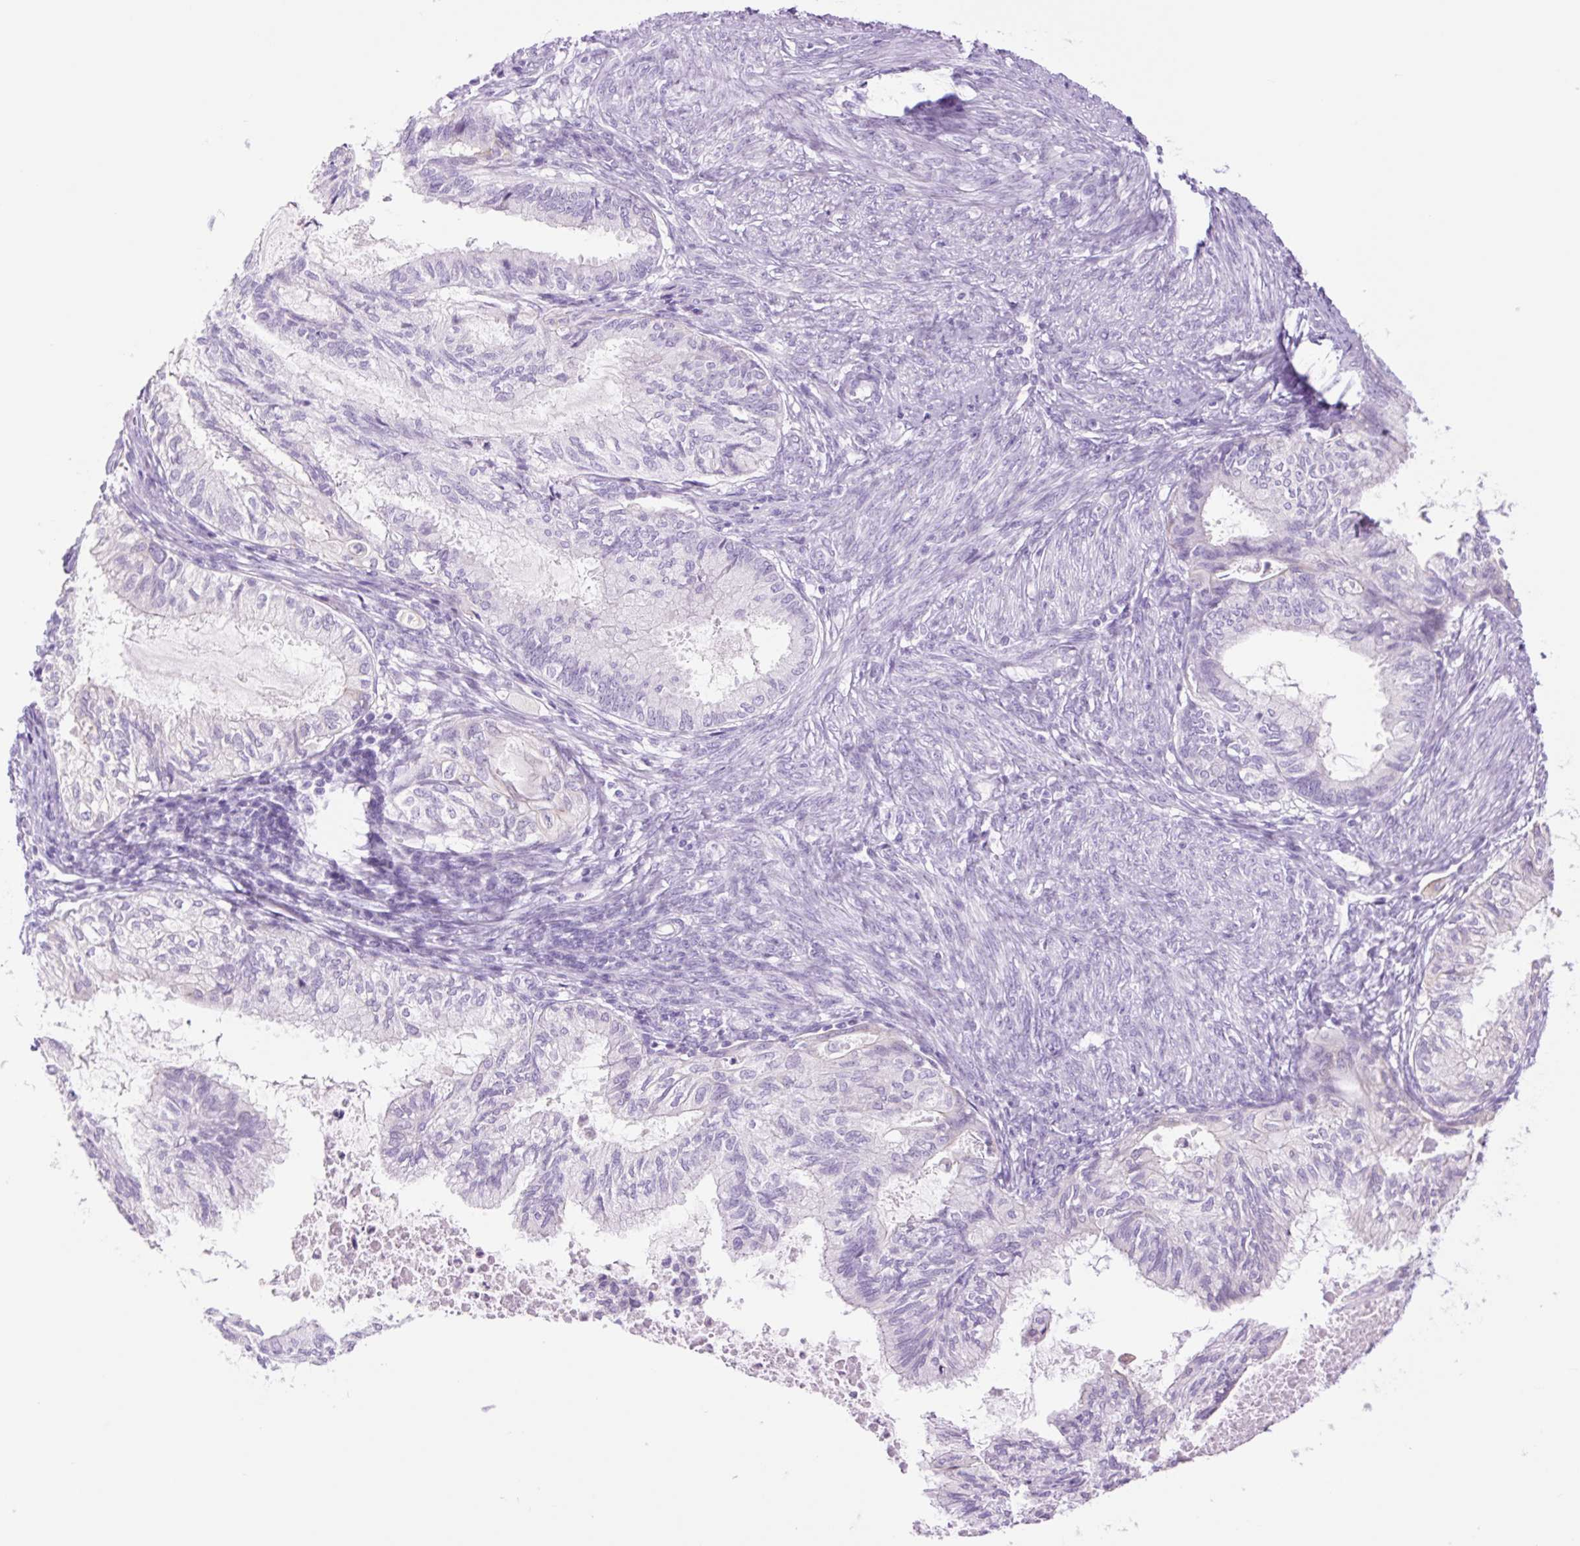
{"staining": {"intensity": "negative", "quantity": "none", "location": "none"}, "tissue": "cervical cancer", "cell_type": "Tumor cells", "image_type": "cancer", "snomed": [{"axis": "morphology", "description": "Normal tissue, NOS"}, {"axis": "morphology", "description": "Adenocarcinoma, NOS"}, {"axis": "topography", "description": "Cervix"}, {"axis": "topography", "description": "Endometrium"}], "caption": "High magnification brightfield microscopy of adenocarcinoma (cervical) stained with DAB (brown) and counterstained with hematoxylin (blue): tumor cells show no significant expression.", "gene": "TFF2", "patient": {"sex": "female", "age": 86}}